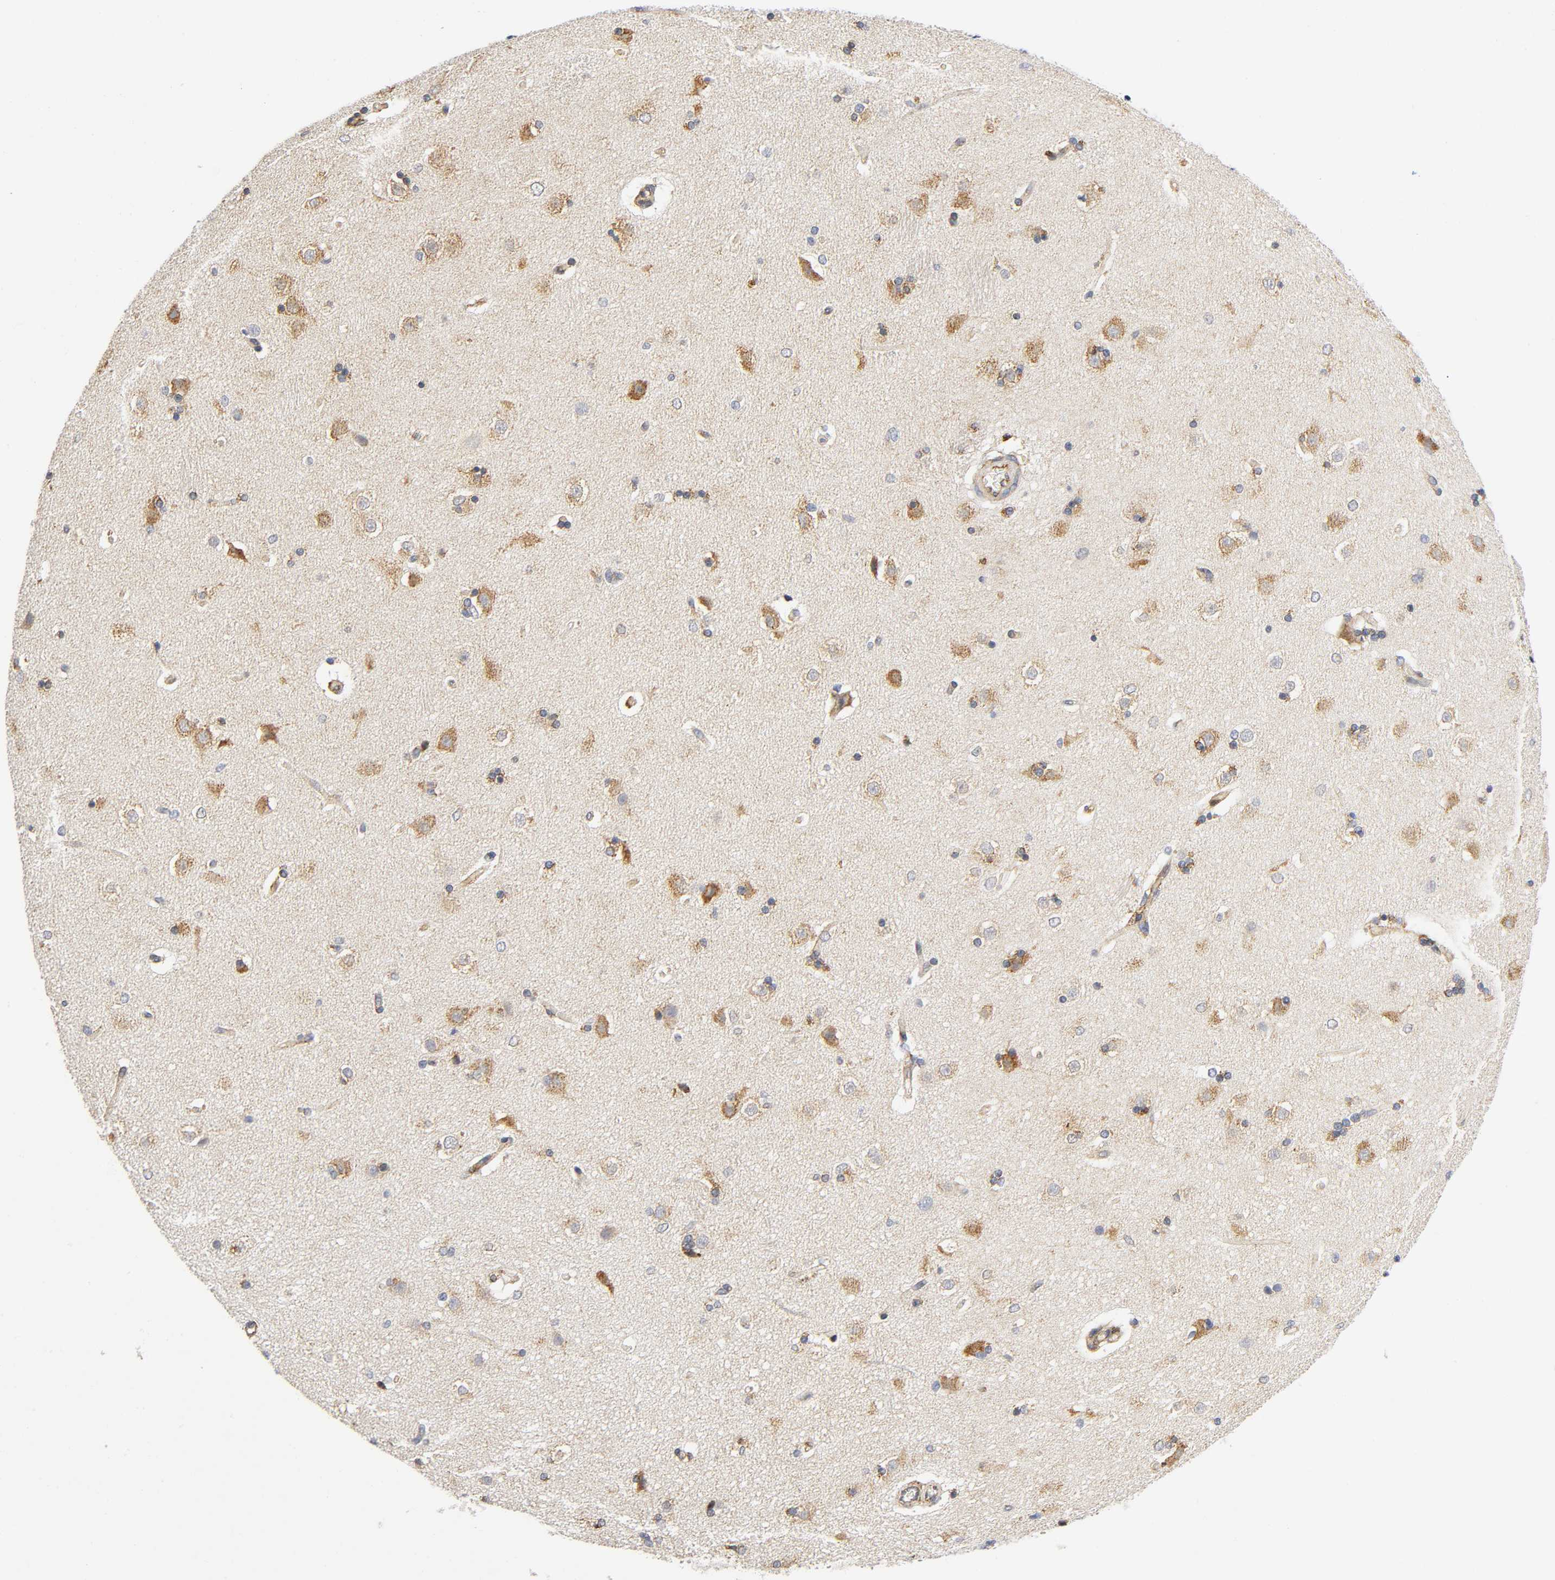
{"staining": {"intensity": "moderate", "quantity": ">75%", "location": "cytoplasmic/membranous"}, "tissue": "caudate", "cell_type": "Glial cells", "image_type": "normal", "snomed": [{"axis": "morphology", "description": "Normal tissue, NOS"}, {"axis": "topography", "description": "Lateral ventricle wall"}], "caption": "A brown stain labels moderate cytoplasmic/membranous staining of a protein in glial cells of unremarkable human caudate.", "gene": "SOS2", "patient": {"sex": "female", "age": 19}}